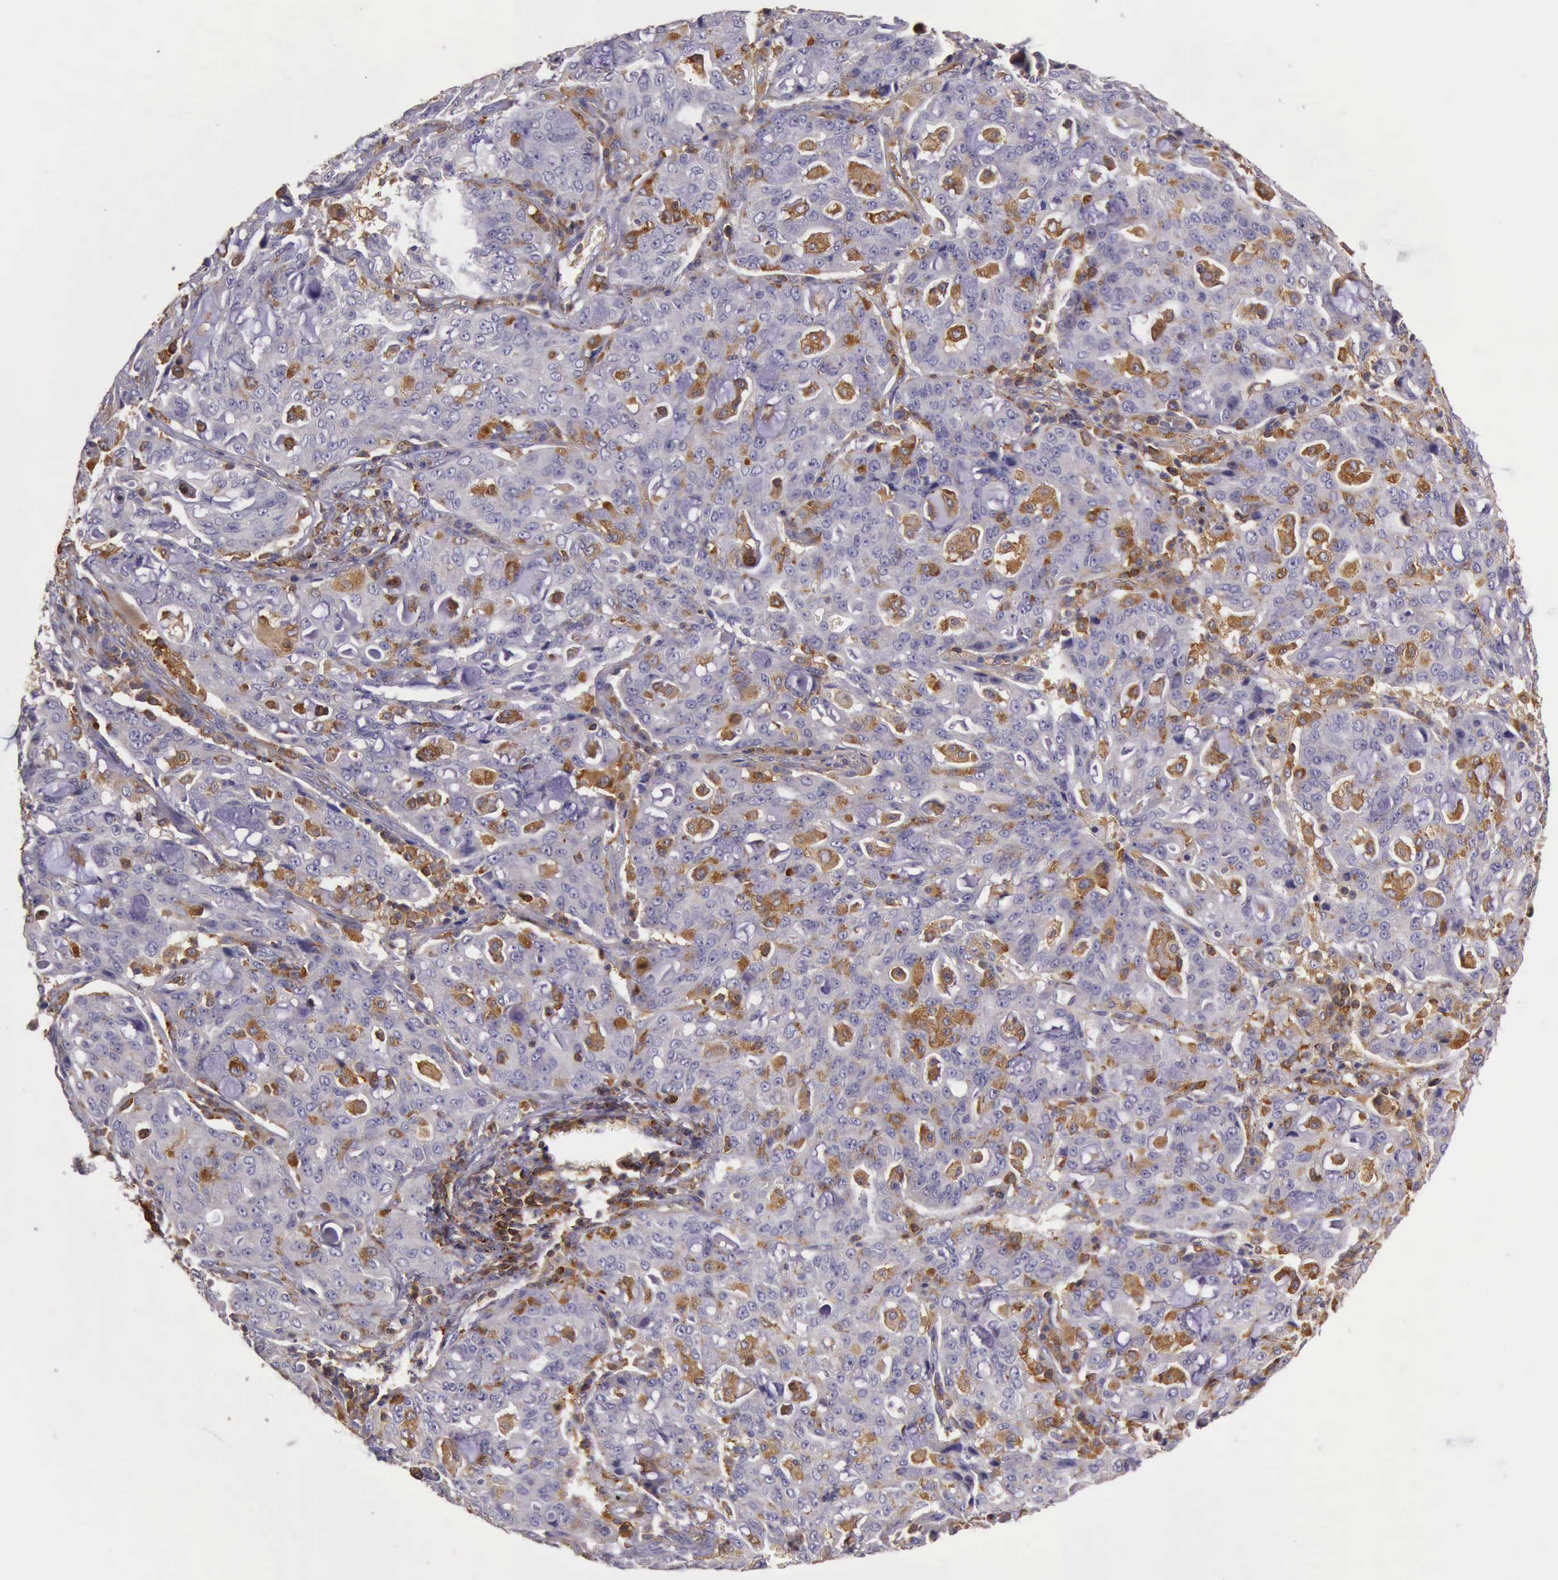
{"staining": {"intensity": "weak", "quantity": "<25%", "location": "cytoplasmic/membranous"}, "tissue": "lung cancer", "cell_type": "Tumor cells", "image_type": "cancer", "snomed": [{"axis": "morphology", "description": "Adenocarcinoma, NOS"}, {"axis": "topography", "description": "Lung"}], "caption": "A high-resolution image shows immunohistochemistry (IHC) staining of lung cancer (adenocarcinoma), which demonstrates no significant expression in tumor cells.", "gene": "ARHGAP4", "patient": {"sex": "female", "age": 44}}